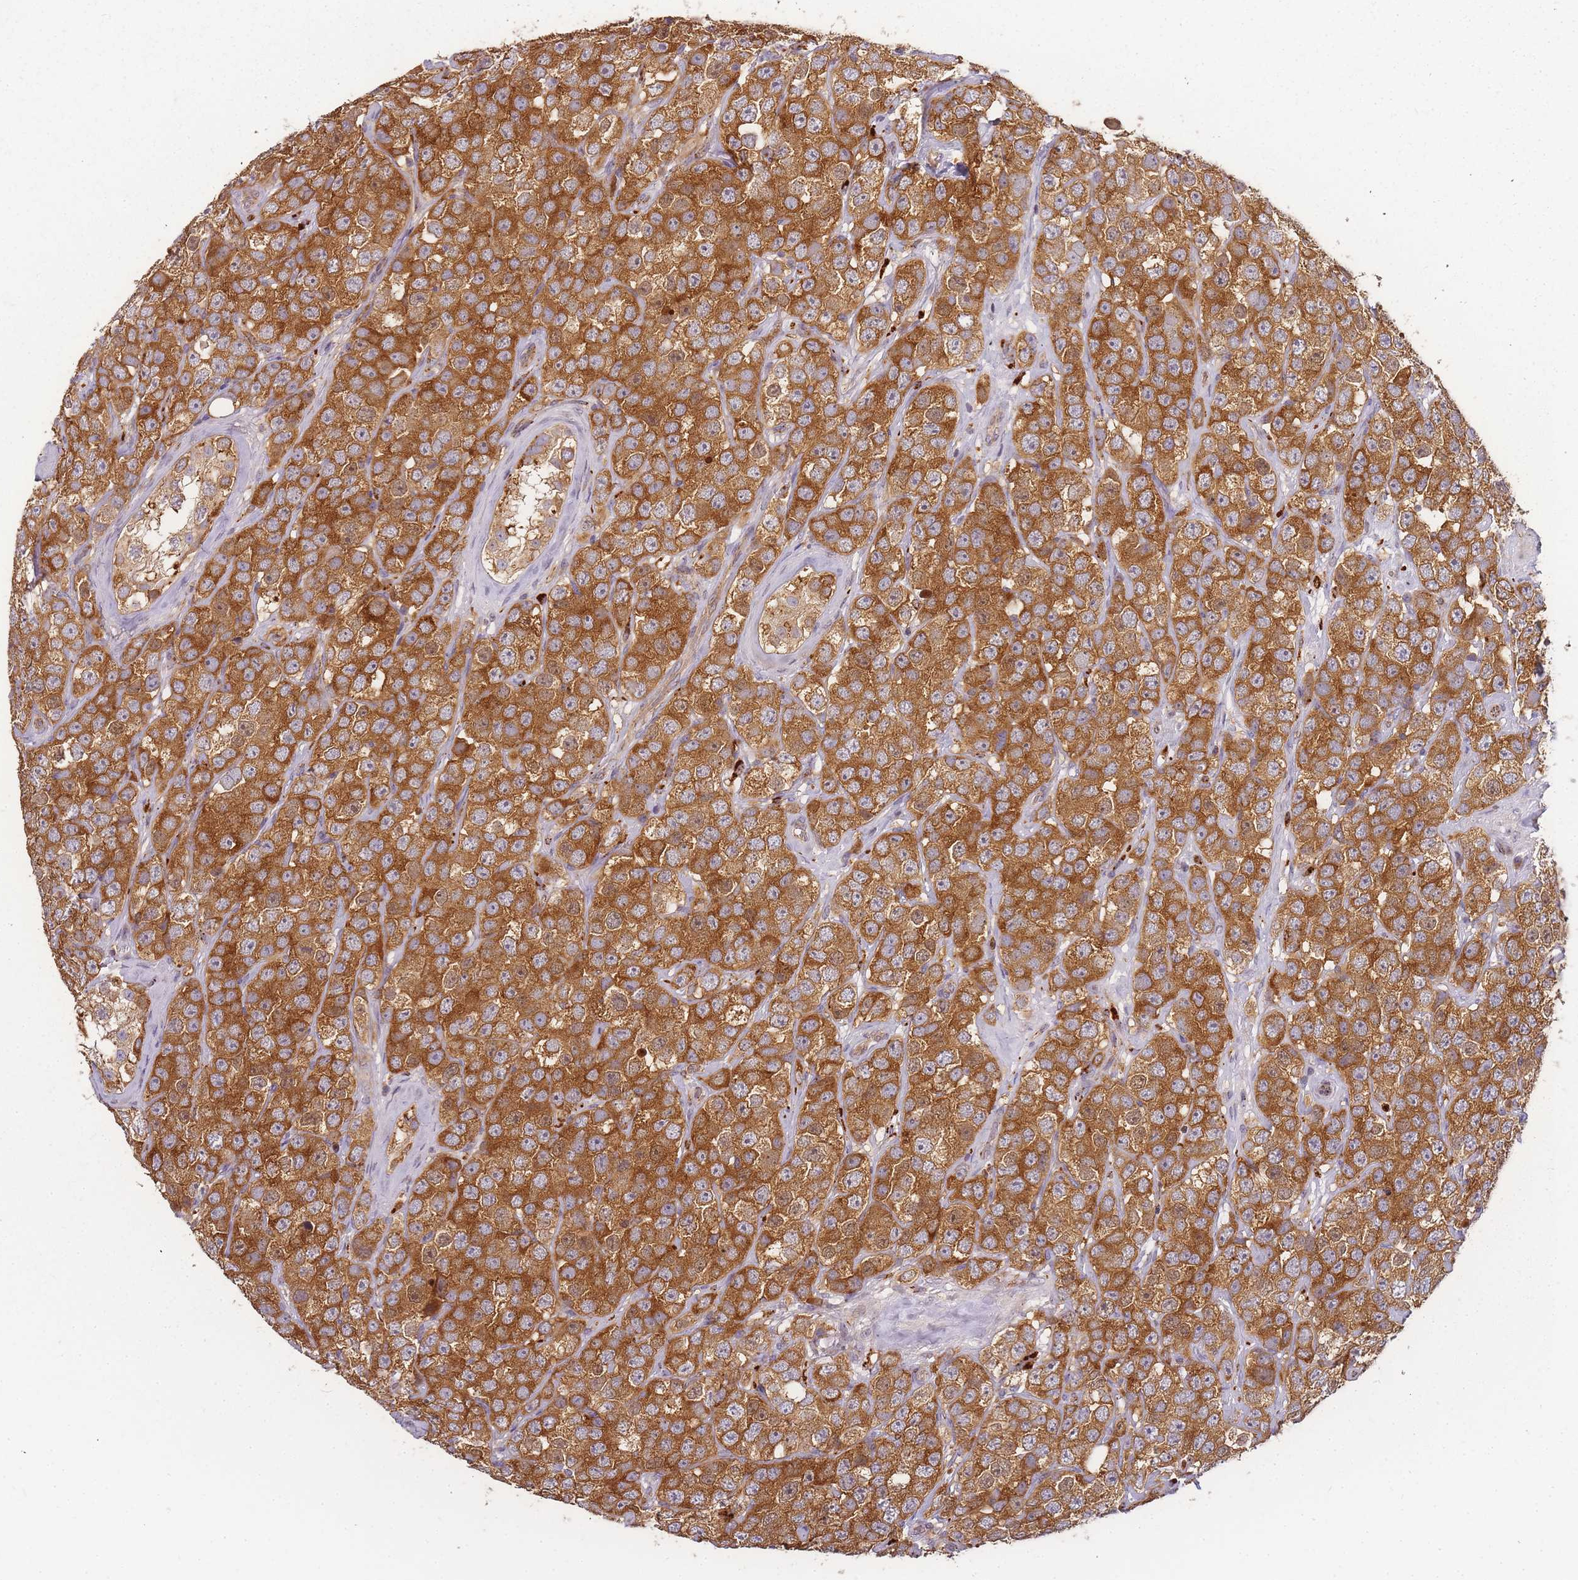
{"staining": {"intensity": "strong", "quantity": ">75%", "location": "cytoplasmic/membranous"}, "tissue": "testis cancer", "cell_type": "Tumor cells", "image_type": "cancer", "snomed": [{"axis": "morphology", "description": "Seminoma, NOS"}, {"axis": "topography", "description": "Testis"}], "caption": "DAB (3,3'-diaminobenzidine) immunohistochemical staining of human testis cancer (seminoma) exhibits strong cytoplasmic/membranous protein staining in approximately >75% of tumor cells. (DAB (3,3'-diaminobenzidine) = brown stain, brightfield microscopy at high magnification).", "gene": "ATG5", "patient": {"sex": "male", "age": 28}}